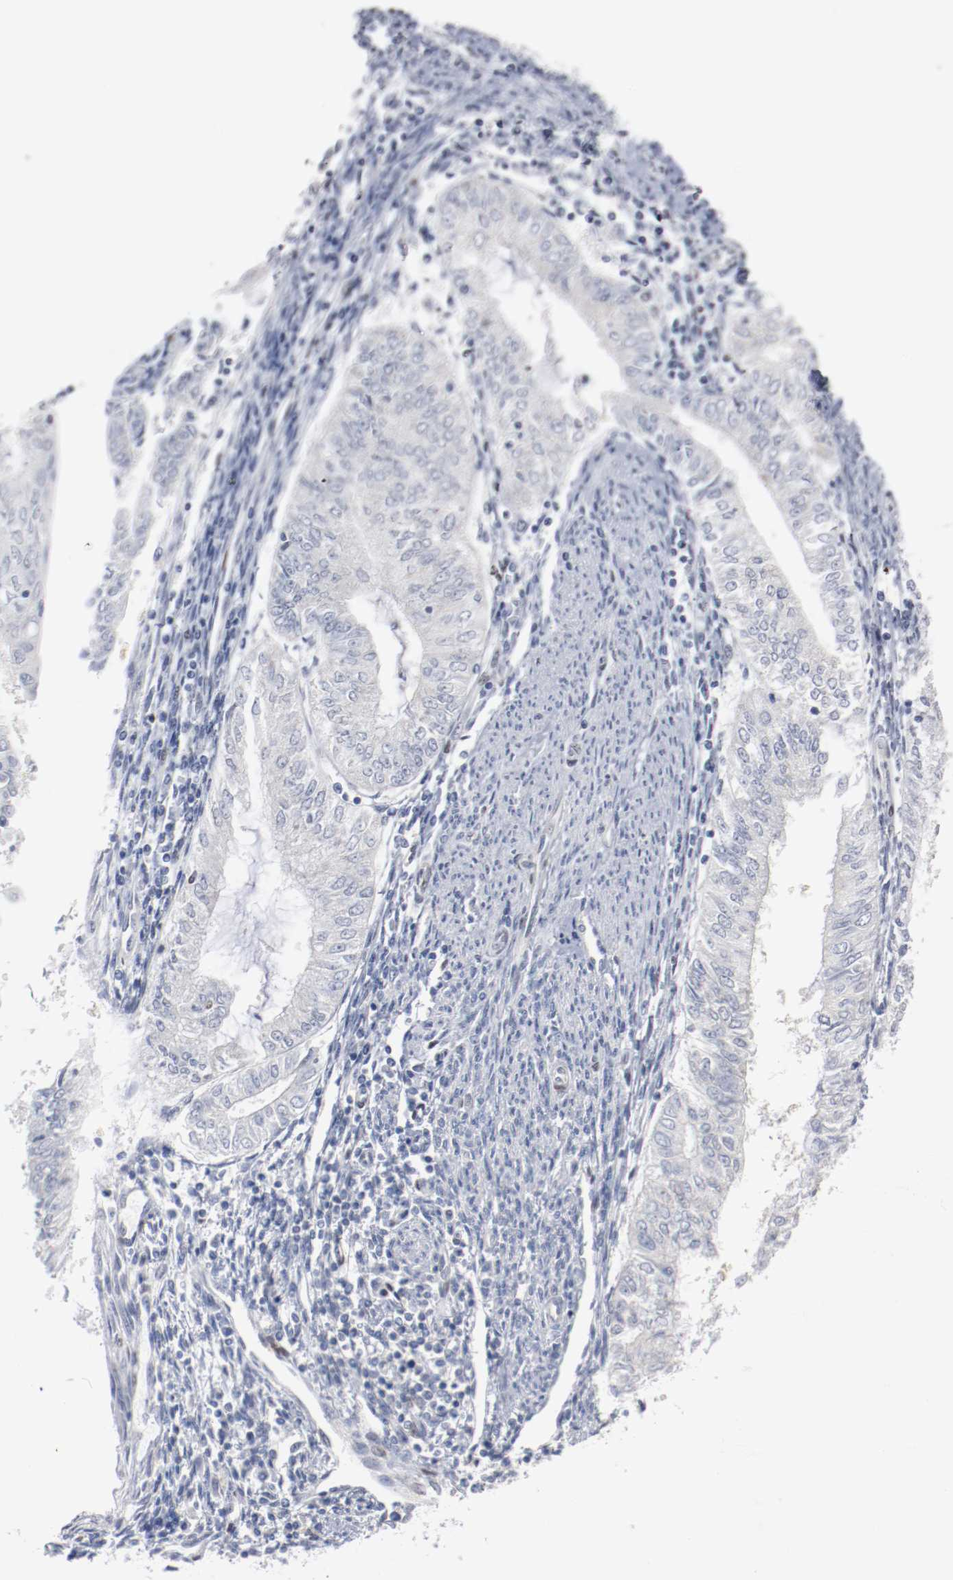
{"staining": {"intensity": "negative", "quantity": "none", "location": "none"}, "tissue": "endometrial cancer", "cell_type": "Tumor cells", "image_type": "cancer", "snomed": [{"axis": "morphology", "description": "Adenocarcinoma, NOS"}, {"axis": "topography", "description": "Endometrium"}], "caption": "IHC of adenocarcinoma (endometrial) reveals no expression in tumor cells.", "gene": "ZEB2", "patient": {"sex": "female", "age": 66}}